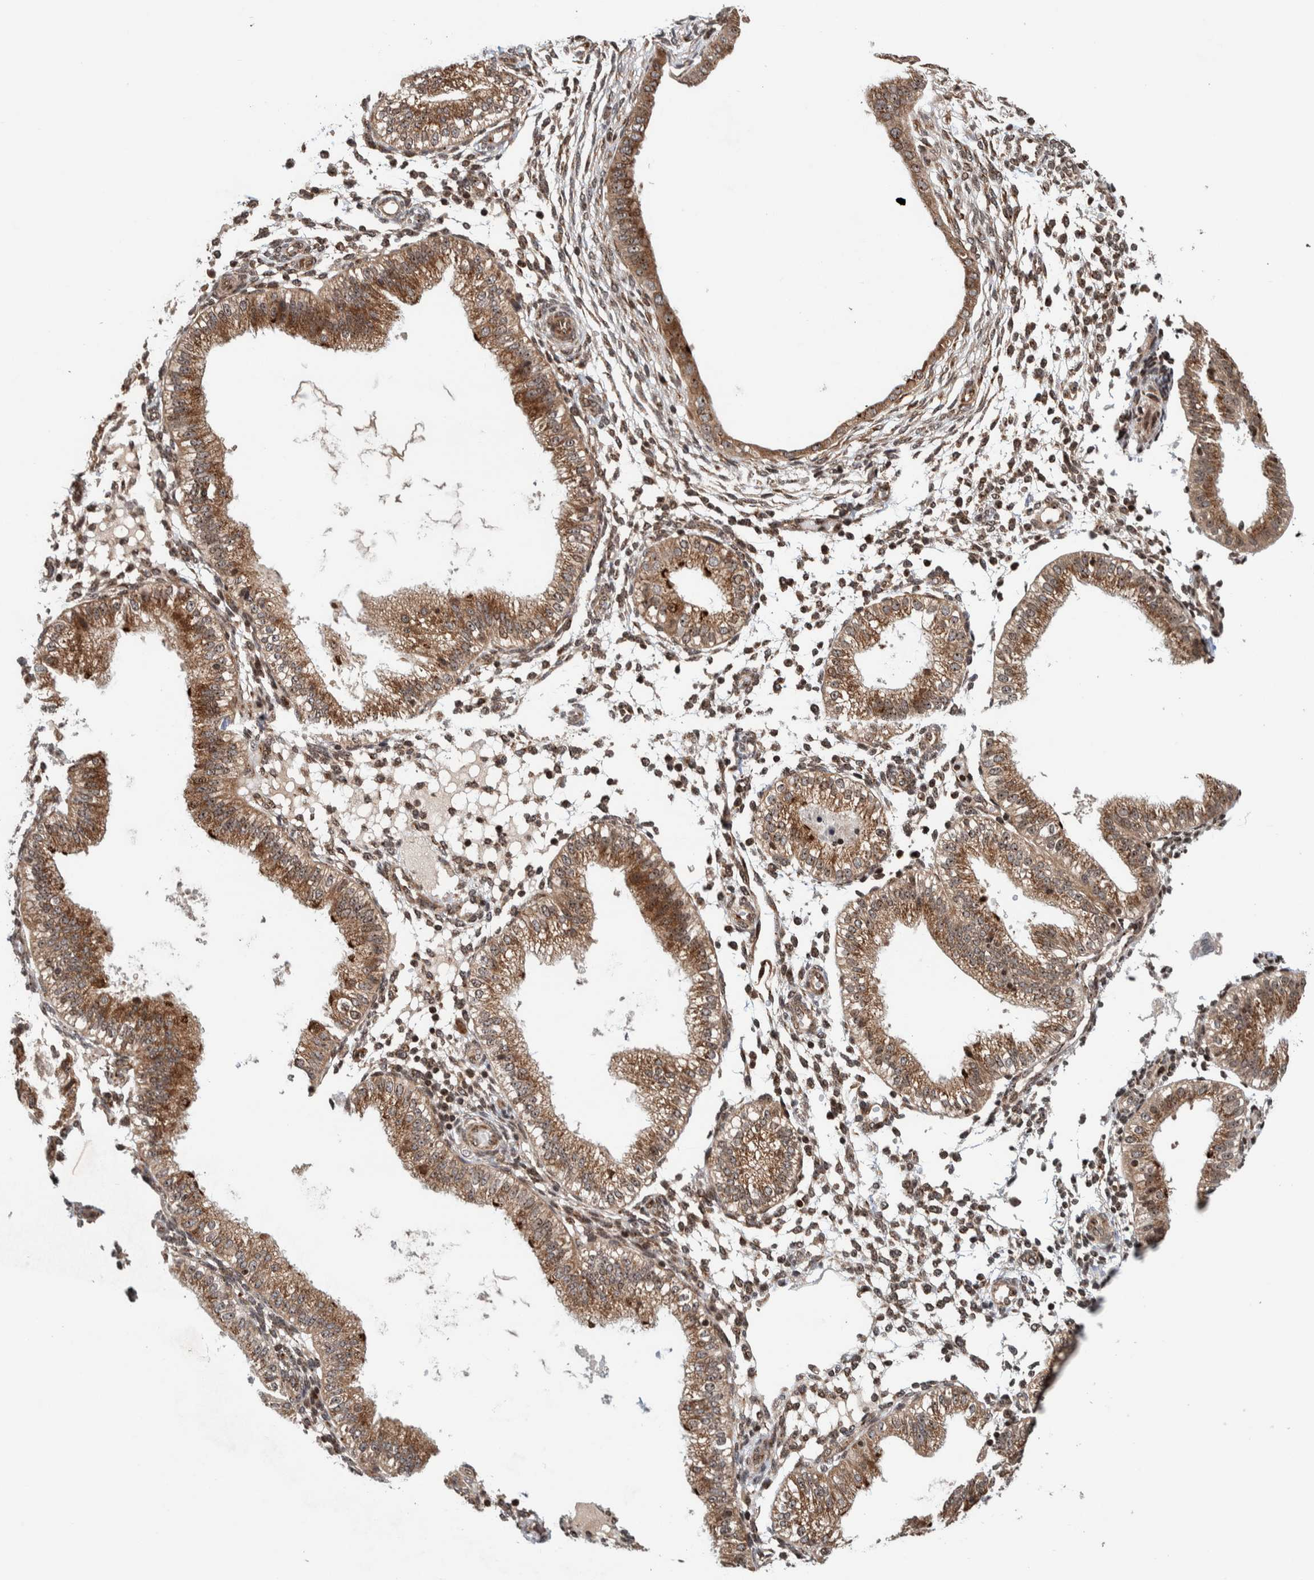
{"staining": {"intensity": "moderate", "quantity": "25%-75%", "location": "cytoplasmic/membranous"}, "tissue": "endometrium", "cell_type": "Cells in endometrial stroma", "image_type": "normal", "snomed": [{"axis": "morphology", "description": "Normal tissue, NOS"}, {"axis": "topography", "description": "Endometrium"}], "caption": "Moderate cytoplasmic/membranous expression is appreciated in about 25%-75% of cells in endometrial stroma in unremarkable endometrium.", "gene": "CCDC182", "patient": {"sex": "female", "age": 39}}